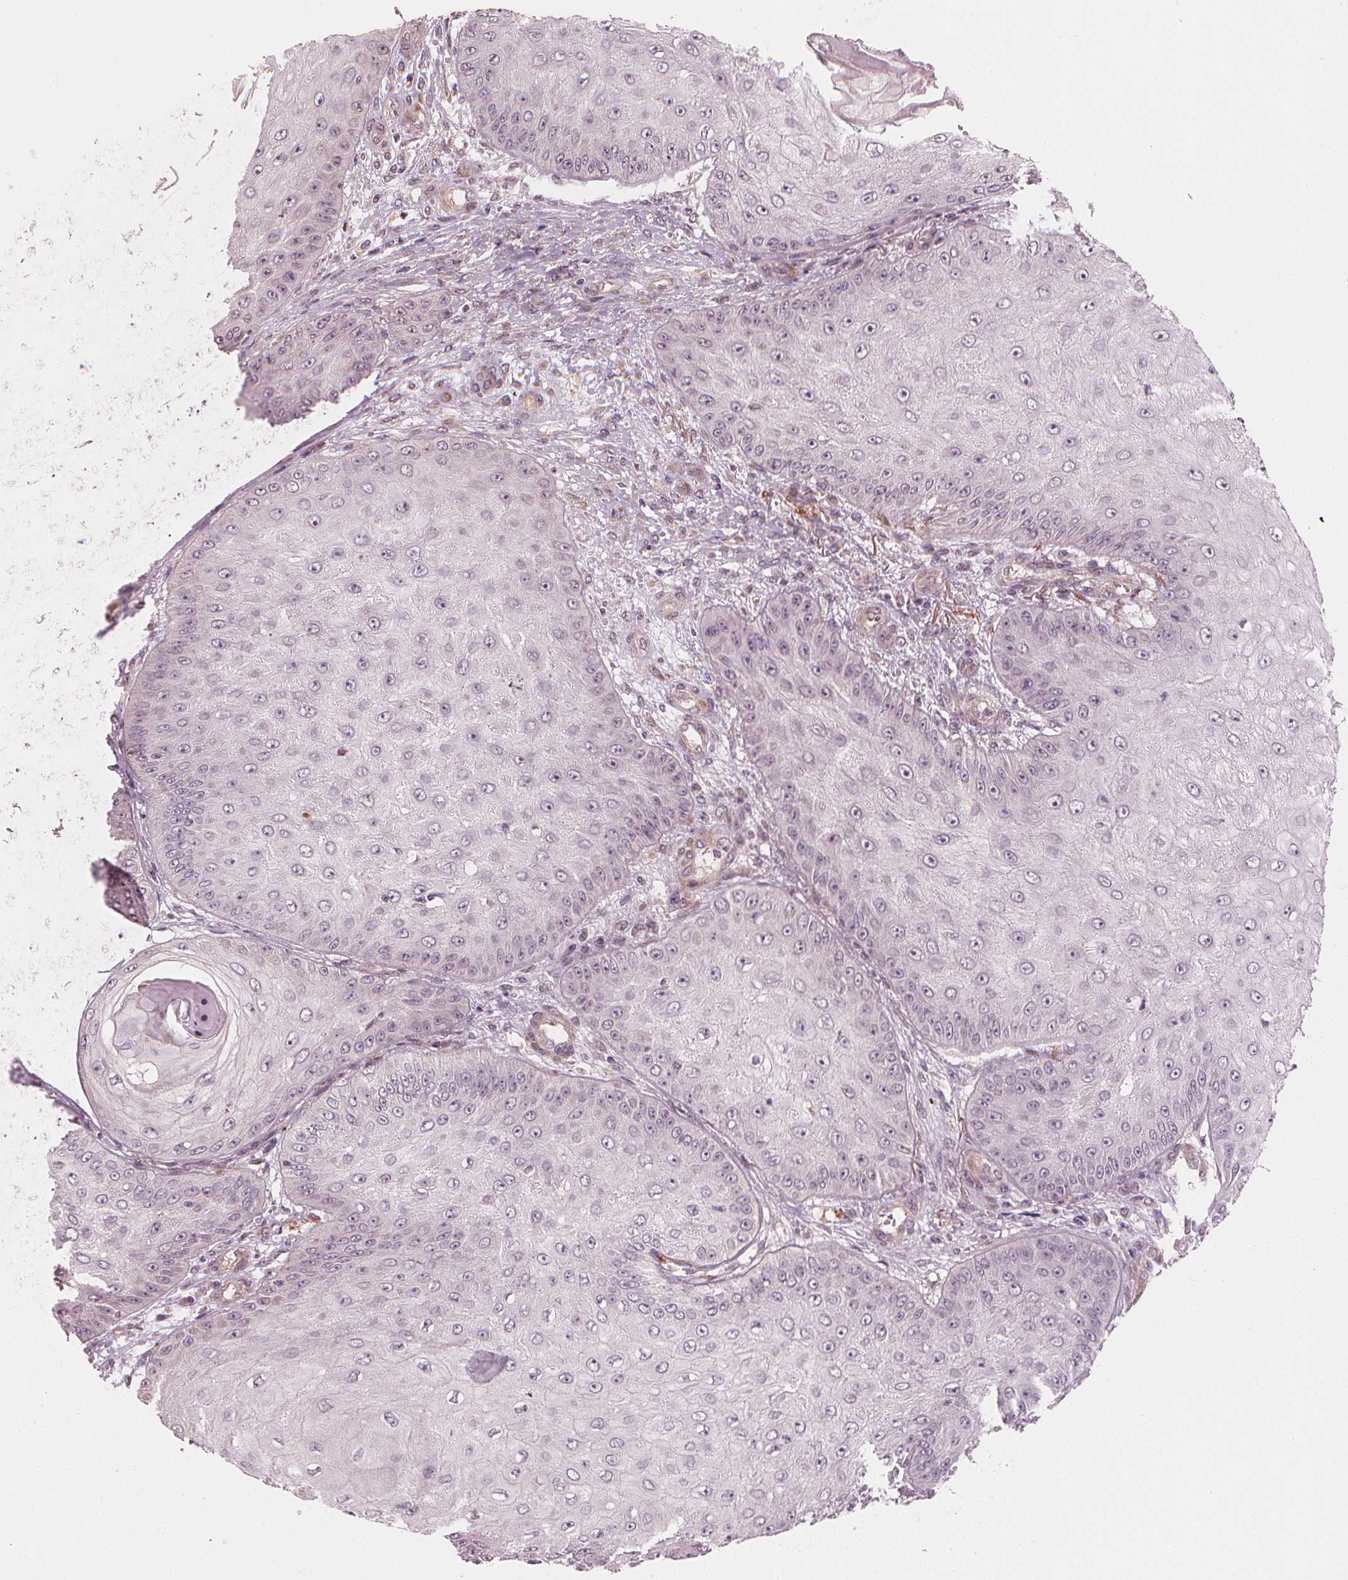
{"staining": {"intensity": "negative", "quantity": "none", "location": "none"}, "tissue": "skin cancer", "cell_type": "Tumor cells", "image_type": "cancer", "snomed": [{"axis": "morphology", "description": "Squamous cell carcinoma, NOS"}, {"axis": "topography", "description": "Skin"}], "caption": "Skin cancer was stained to show a protein in brown. There is no significant staining in tumor cells.", "gene": "CLBA1", "patient": {"sex": "male", "age": 70}}